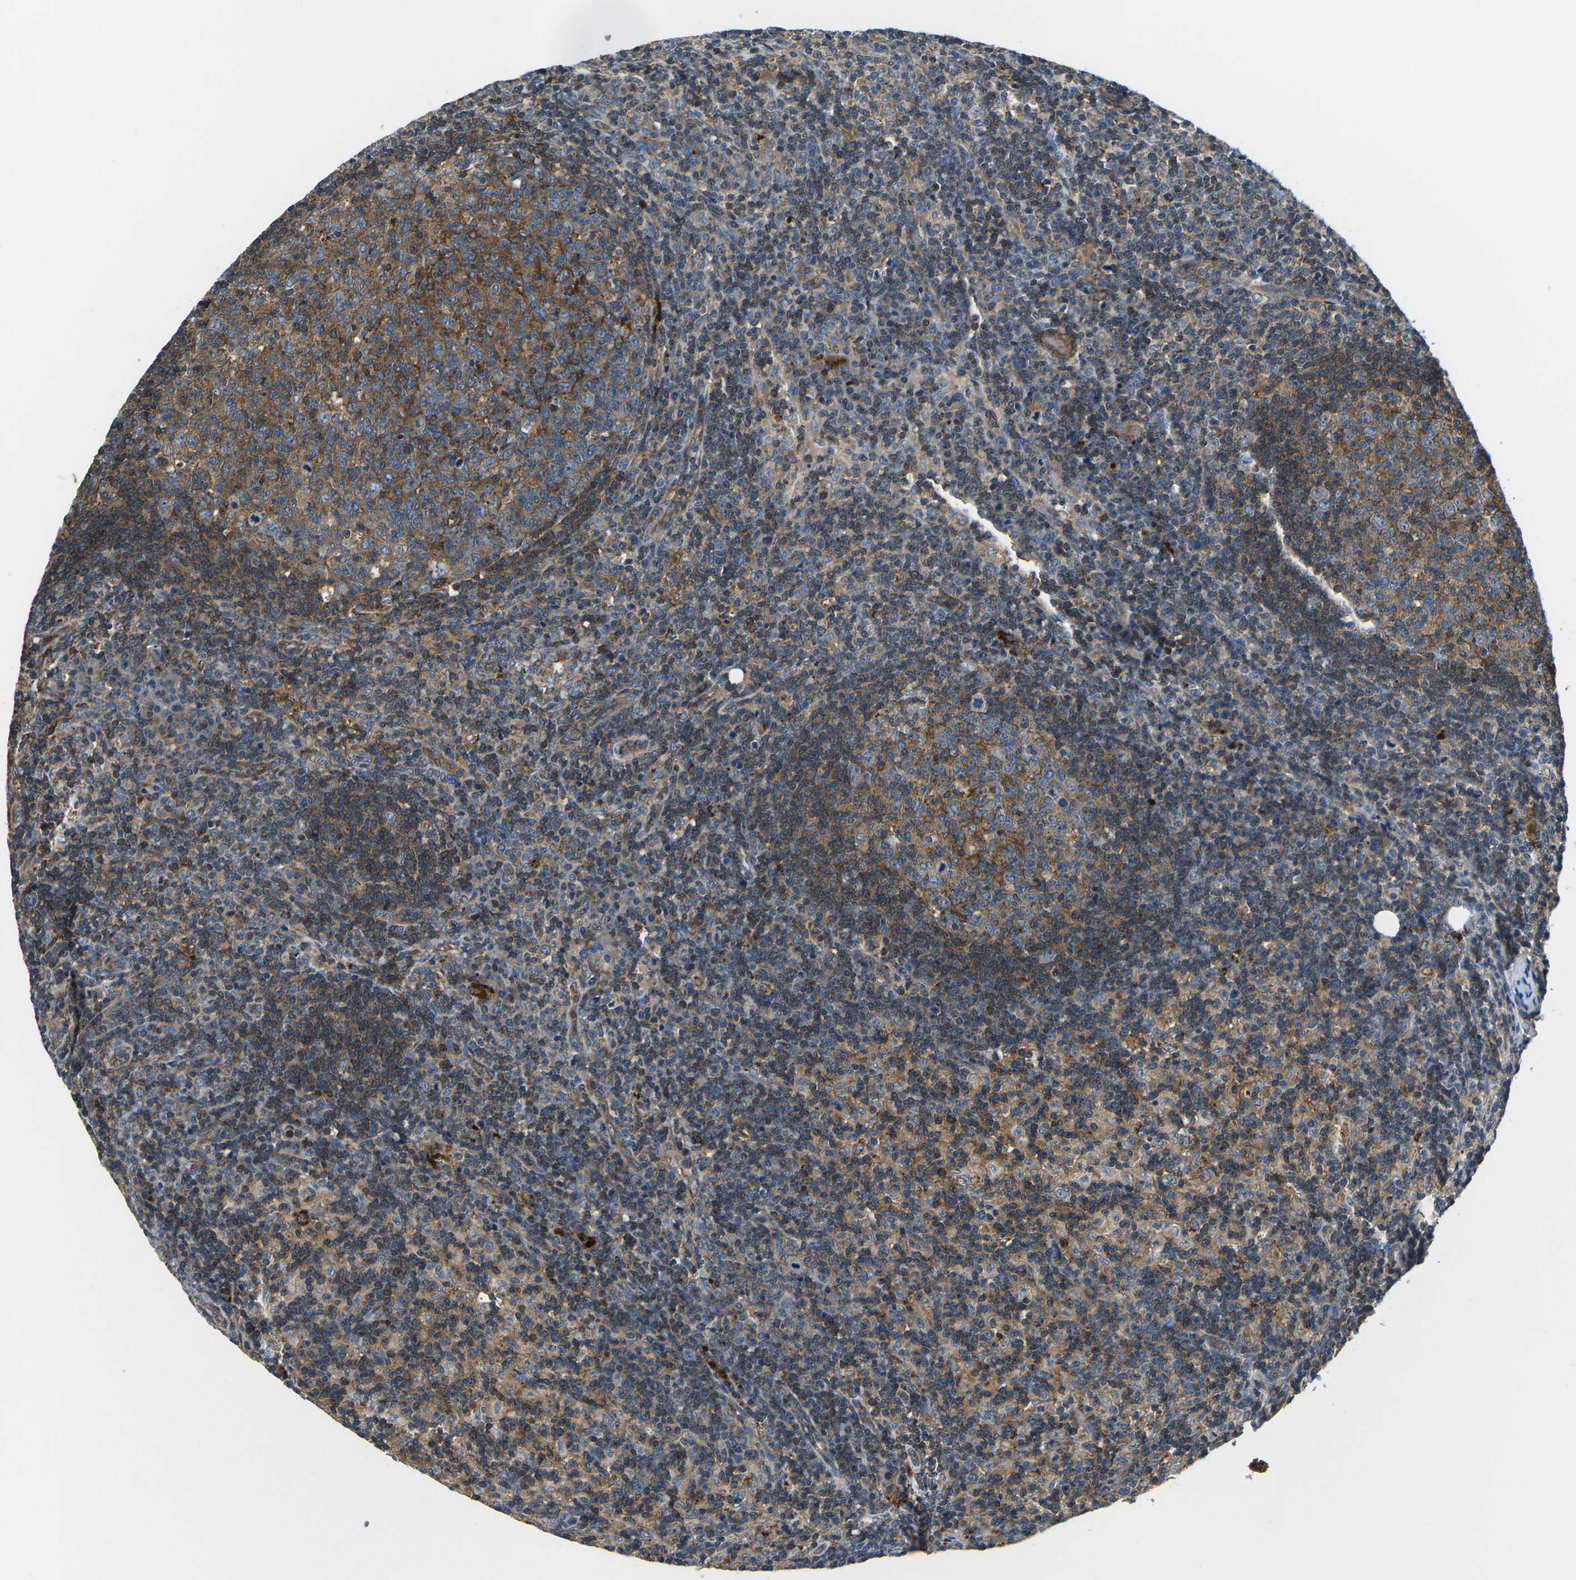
{"staining": {"intensity": "moderate", "quantity": ">75%", "location": "cytoplasmic/membranous"}, "tissue": "lymph node", "cell_type": "Germinal center cells", "image_type": "normal", "snomed": [{"axis": "morphology", "description": "Normal tissue, NOS"}, {"axis": "morphology", "description": "Inflammation, NOS"}, {"axis": "topography", "description": "Lymph node"}], "caption": "Immunohistochemical staining of unremarkable lymph node displays medium levels of moderate cytoplasmic/membranous staining in approximately >75% of germinal center cells.", "gene": "KCNJ15", "patient": {"sex": "male", "age": 55}}